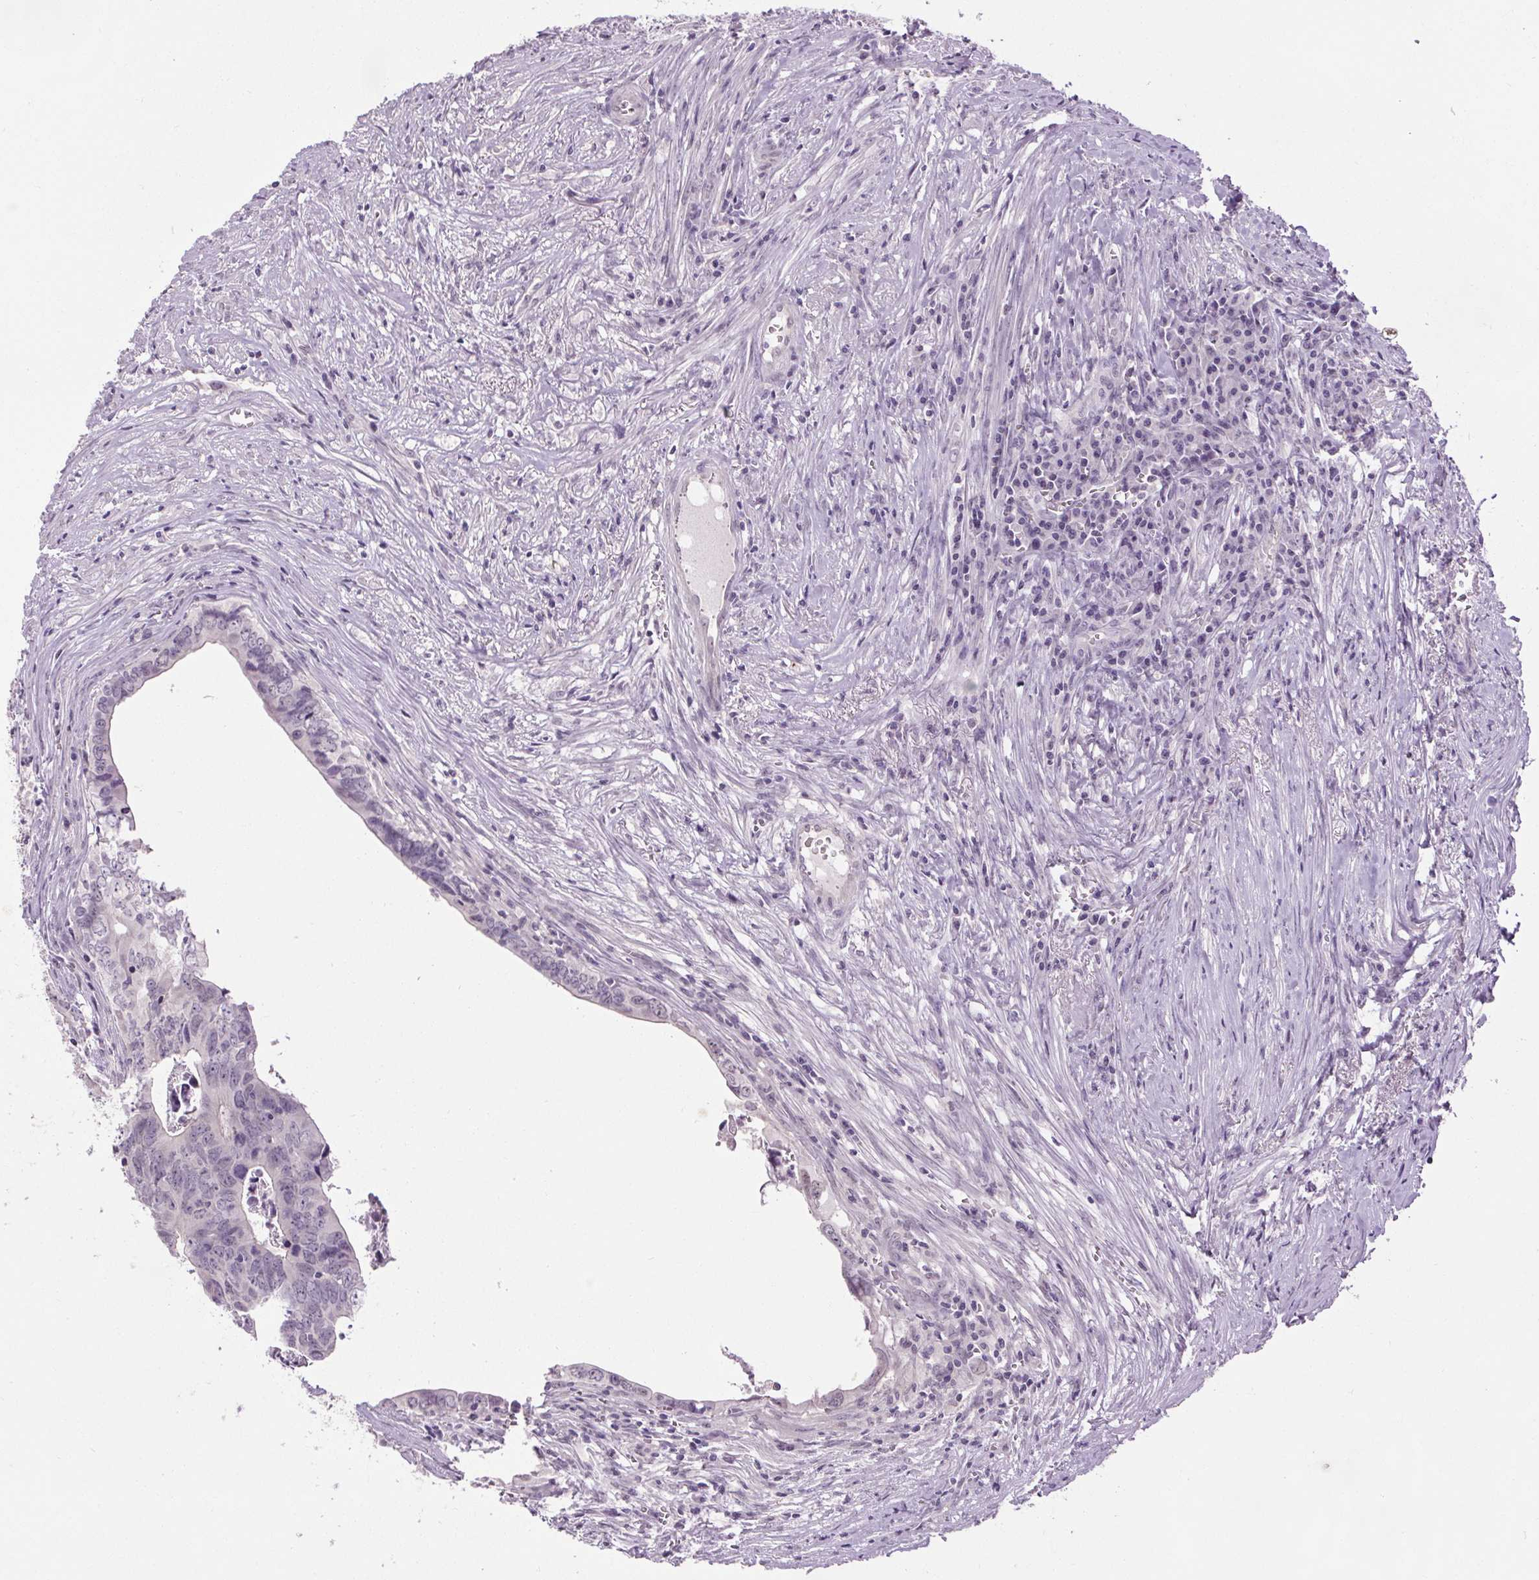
{"staining": {"intensity": "negative", "quantity": "none", "location": "none"}, "tissue": "colorectal cancer", "cell_type": "Tumor cells", "image_type": "cancer", "snomed": [{"axis": "morphology", "description": "Adenocarcinoma, NOS"}, {"axis": "topography", "description": "Colon"}], "caption": "Image shows no significant protein staining in tumor cells of colorectal cancer. (DAB IHC visualized using brightfield microscopy, high magnification).", "gene": "SLC2A9", "patient": {"sex": "female", "age": 82}}